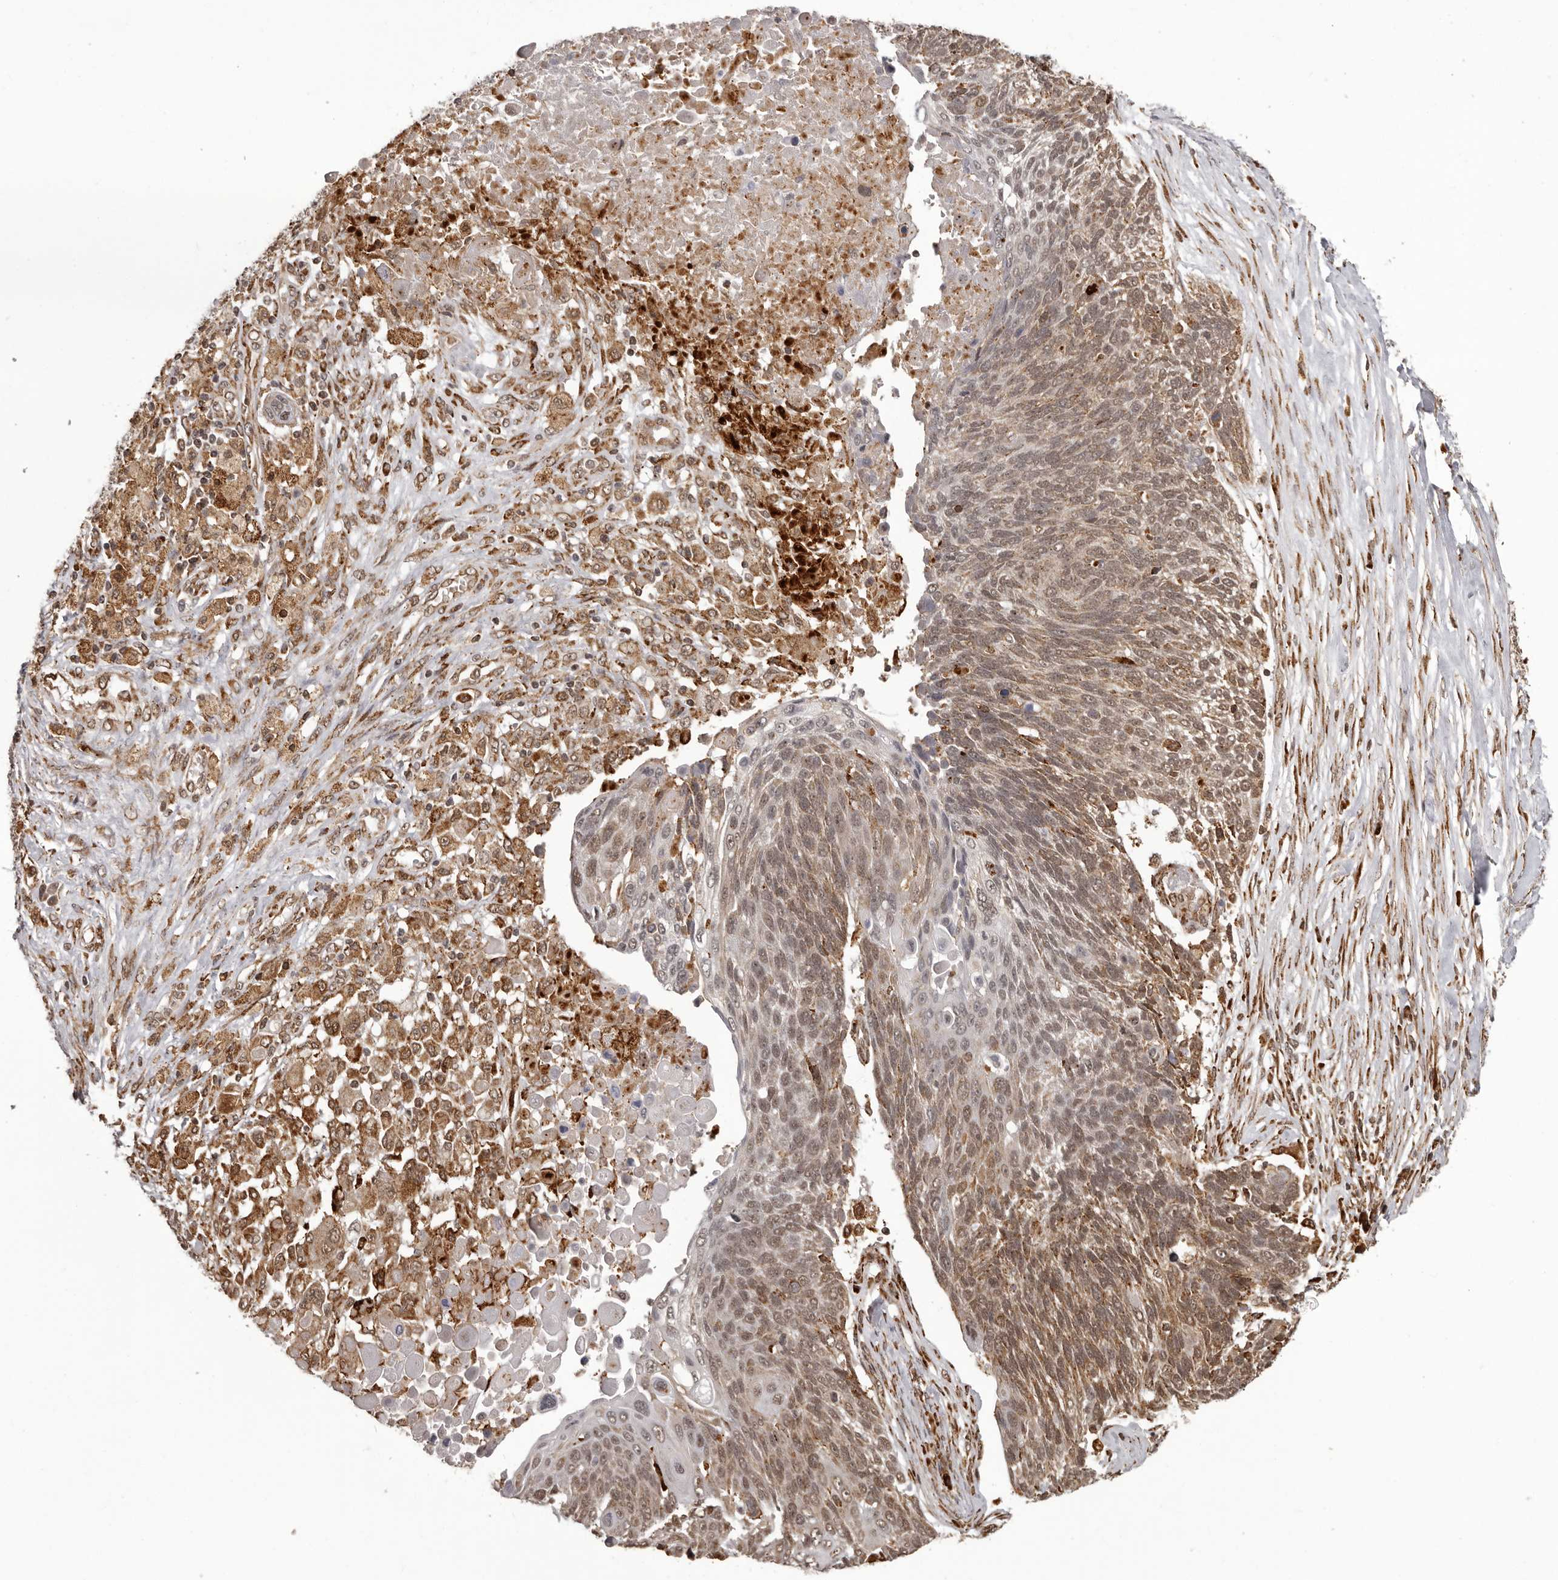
{"staining": {"intensity": "moderate", "quantity": ">75%", "location": "nuclear"}, "tissue": "lung cancer", "cell_type": "Tumor cells", "image_type": "cancer", "snomed": [{"axis": "morphology", "description": "Squamous cell carcinoma, NOS"}, {"axis": "topography", "description": "Lung"}], "caption": "A histopathology image of human lung squamous cell carcinoma stained for a protein reveals moderate nuclear brown staining in tumor cells. (DAB (3,3'-diaminobenzidine) IHC with brightfield microscopy, high magnification).", "gene": "IL32", "patient": {"sex": "male", "age": 66}}